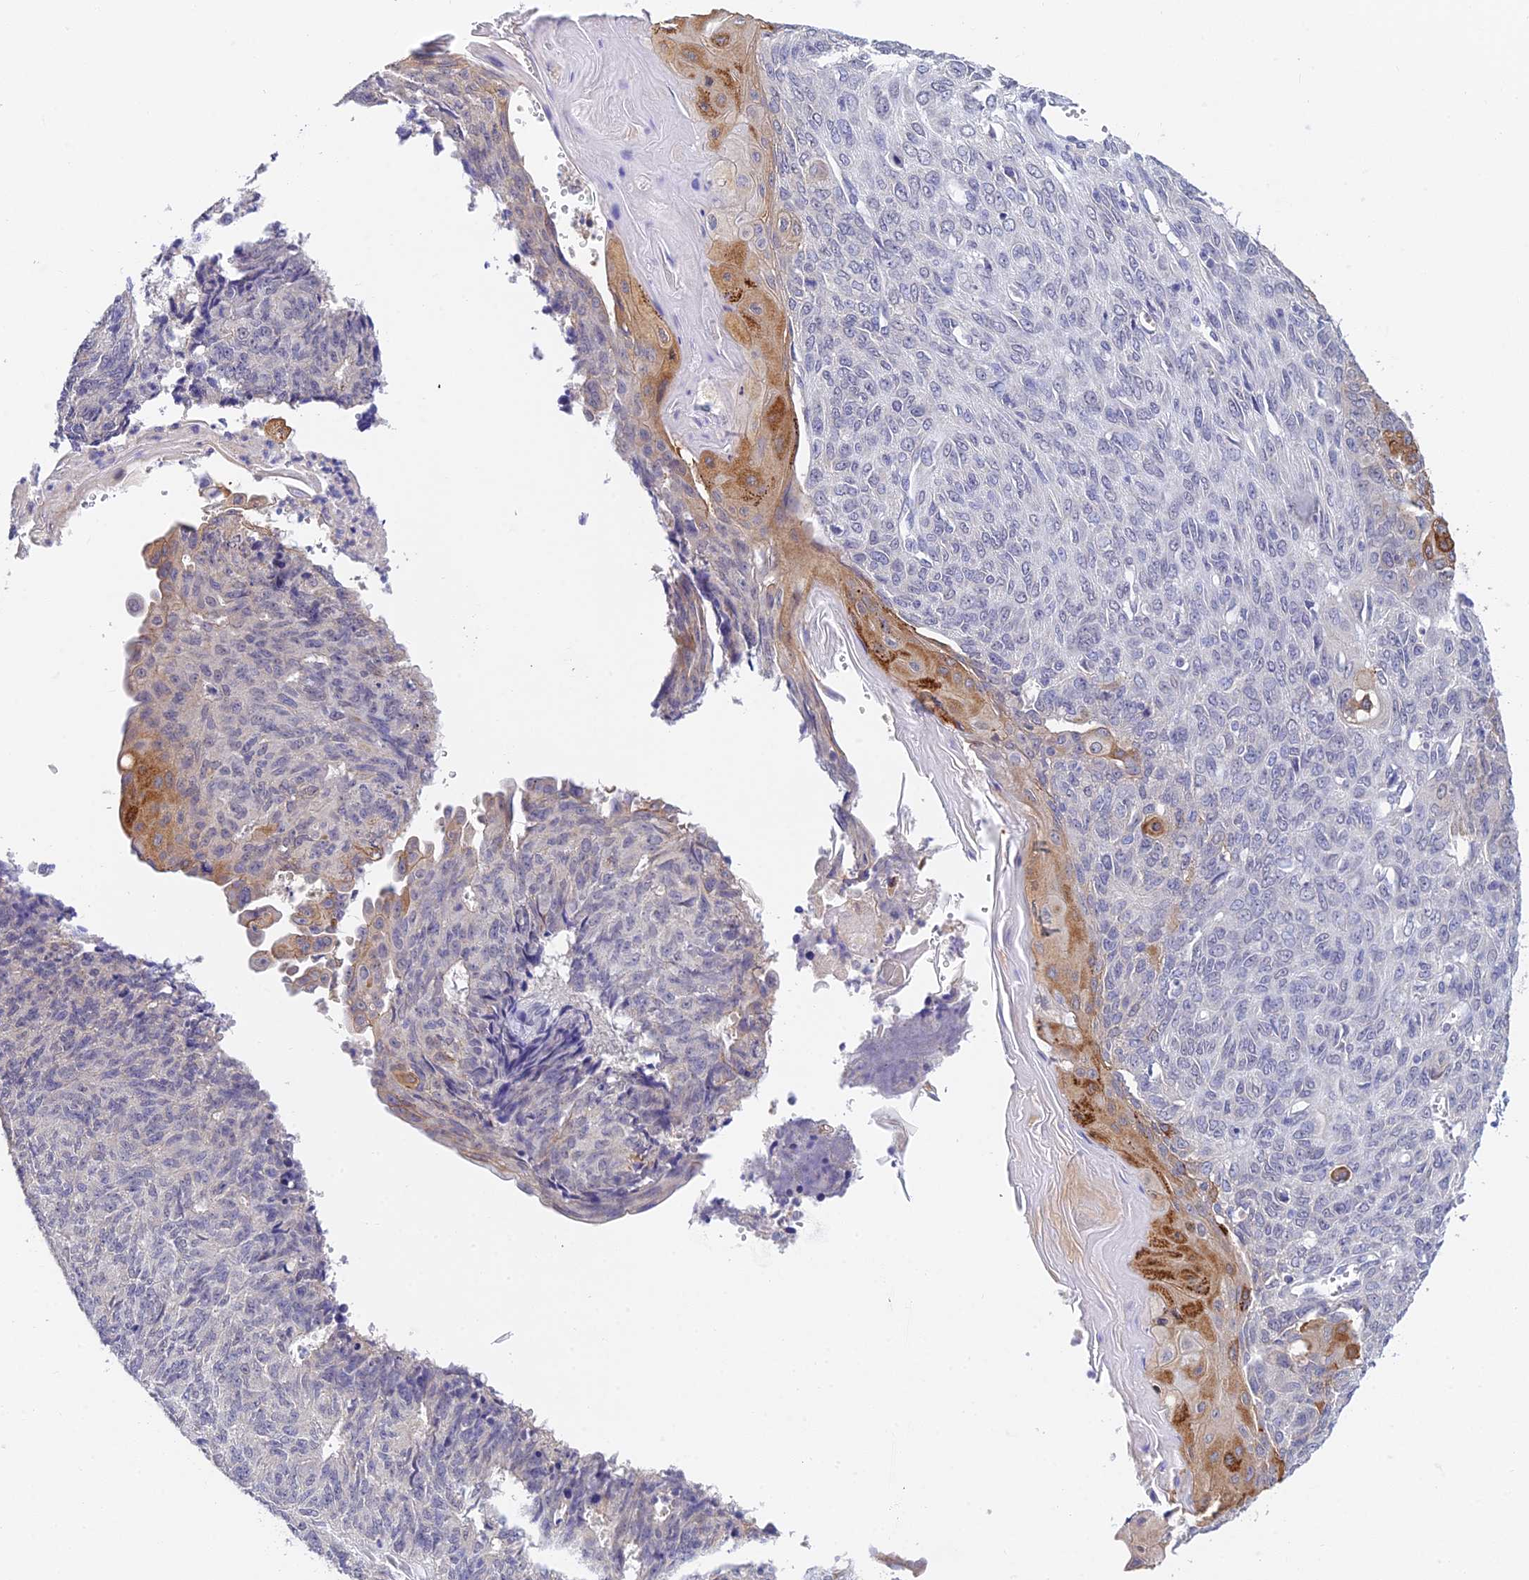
{"staining": {"intensity": "moderate", "quantity": "<25%", "location": "cytoplasmic/membranous"}, "tissue": "endometrial cancer", "cell_type": "Tumor cells", "image_type": "cancer", "snomed": [{"axis": "morphology", "description": "Adenocarcinoma, NOS"}, {"axis": "topography", "description": "Endometrium"}], "caption": "Moderate cytoplasmic/membranous protein staining is present in approximately <25% of tumor cells in endometrial cancer (adenocarcinoma).", "gene": "HOXB1", "patient": {"sex": "female", "age": 32}}